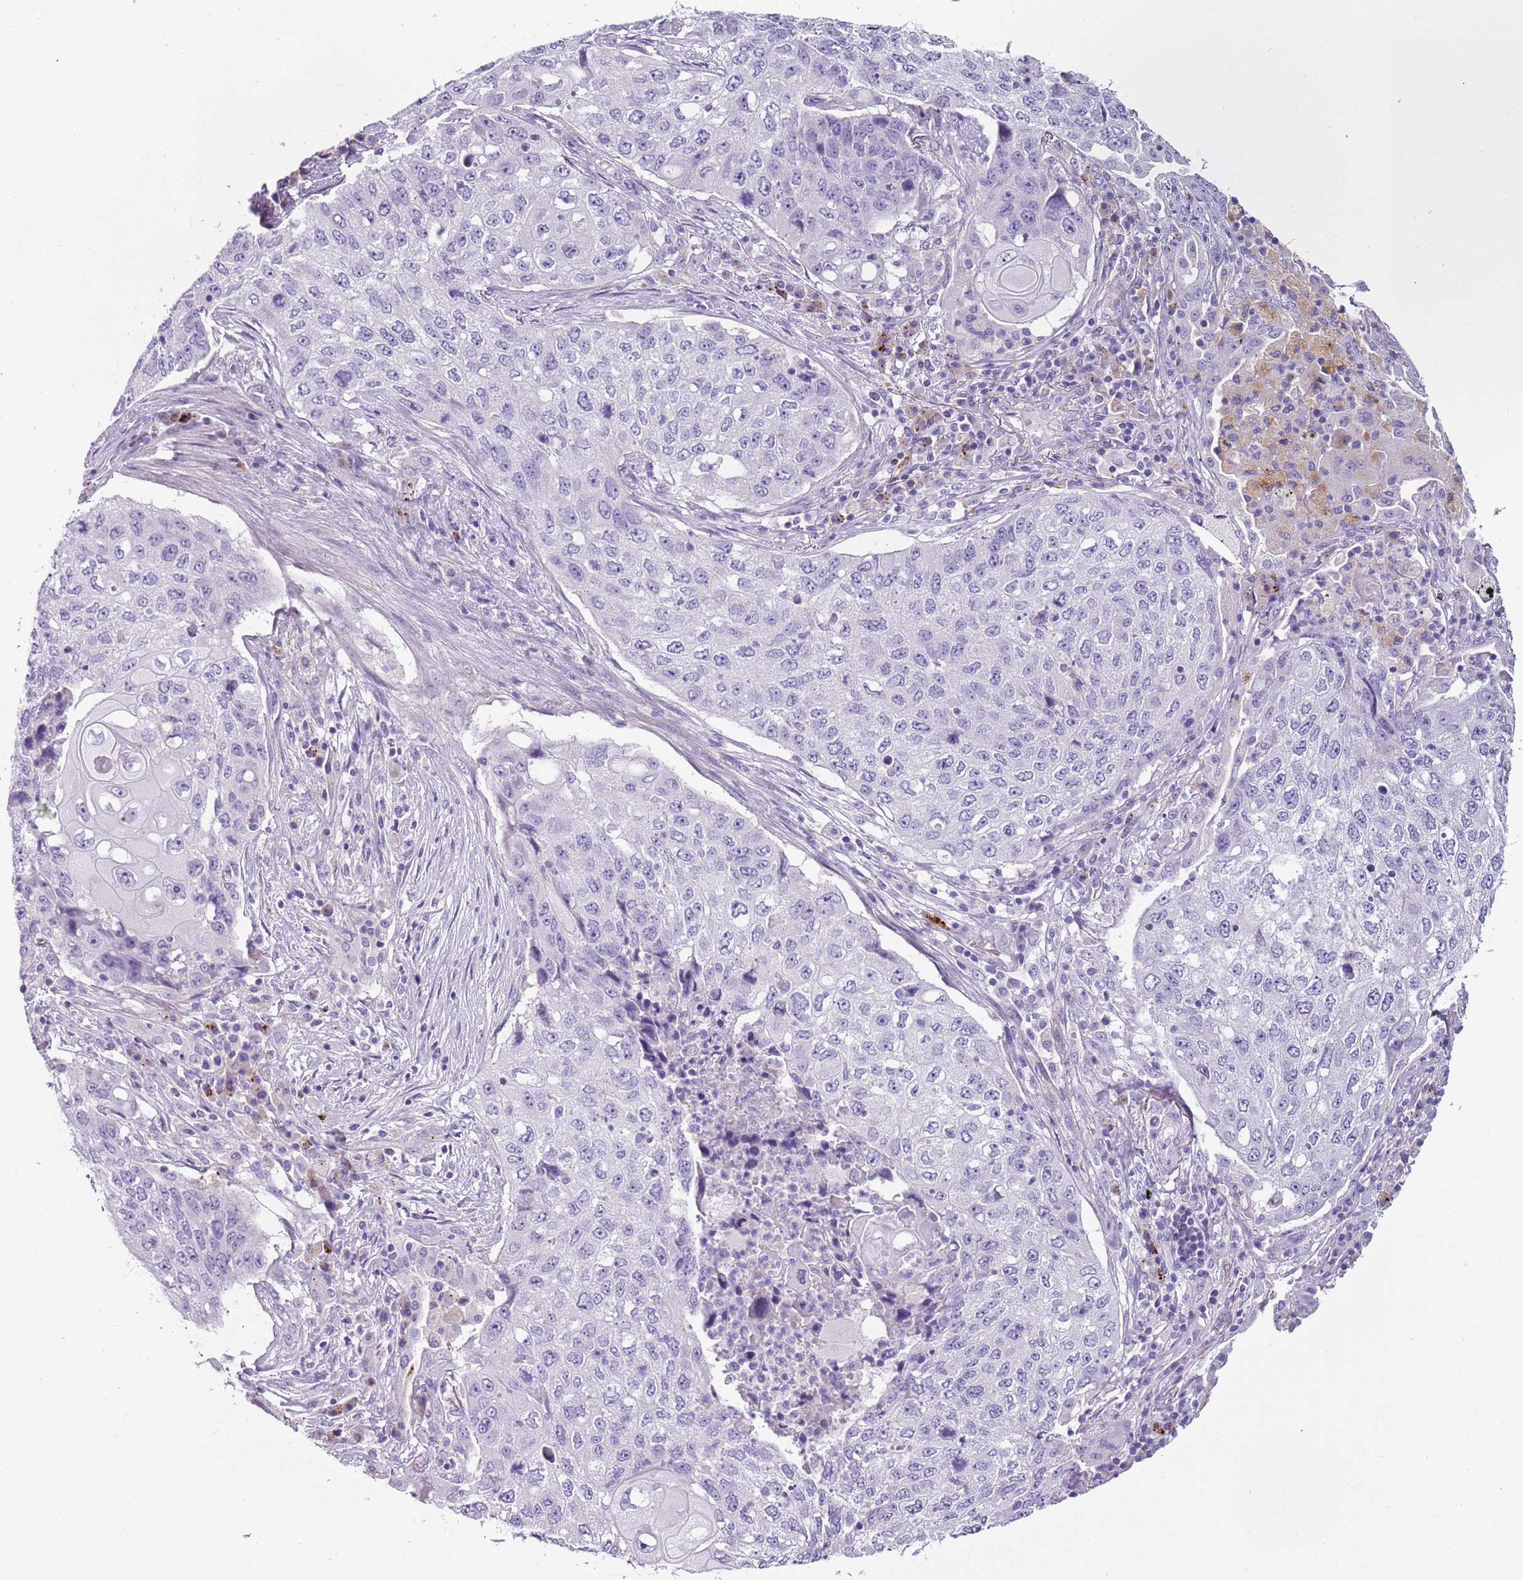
{"staining": {"intensity": "negative", "quantity": "none", "location": "none"}, "tissue": "lung cancer", "cell_type": "Tumor cells", "image_type": "cancer", "snomed": [{"axis": "morphology", "description": "Squamous cell carcinoma, NOS"}, {"axis": "topography", "description": "Lung"}], "caption": "DAB immunohistochemical staining of lung cancer displays no significant expression in tumor cells.", "gene": "LRRN3", "patient": {"sex": "female", "age": 63}}